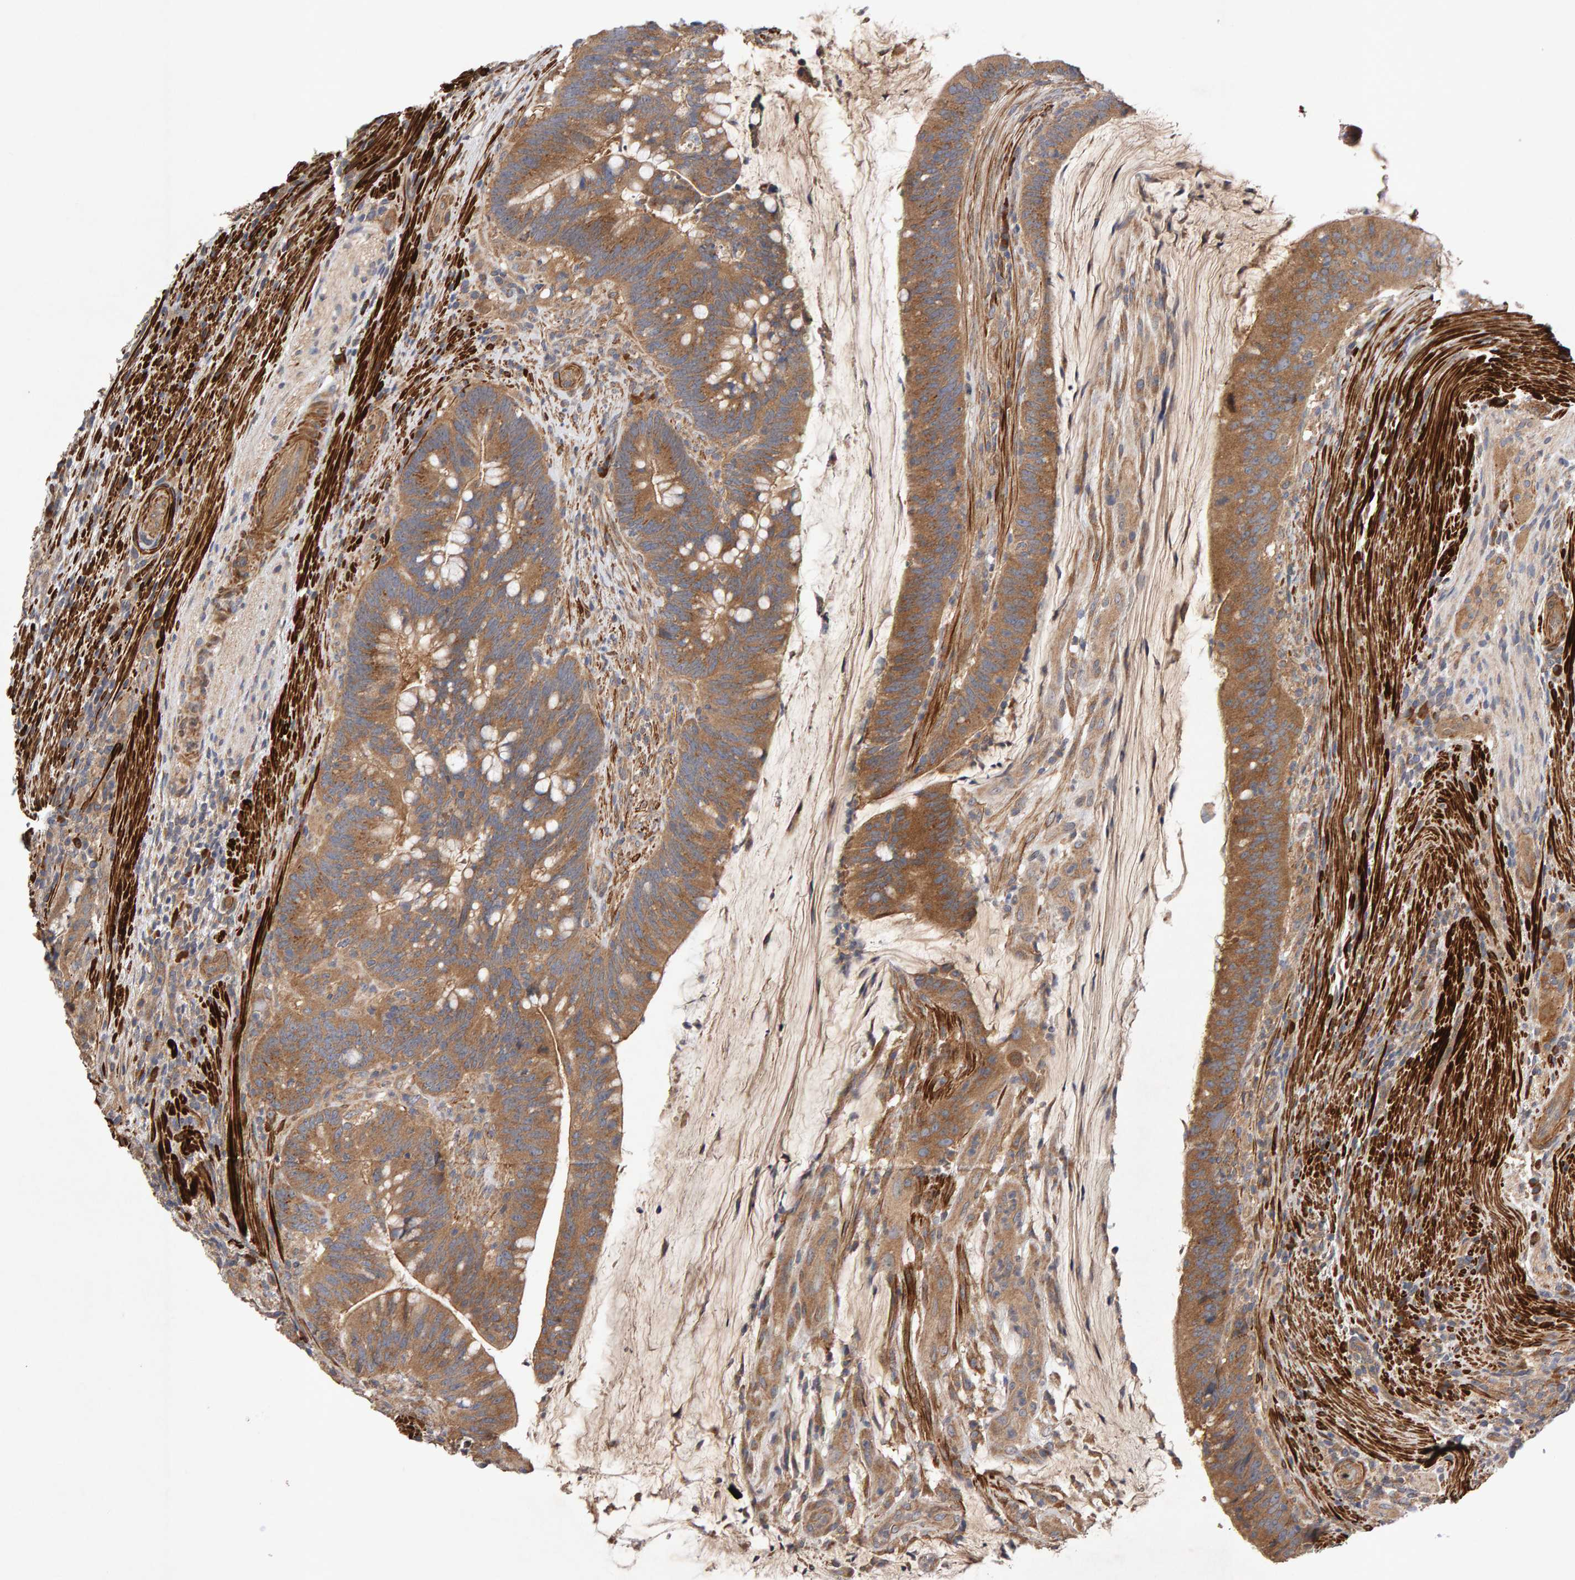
{"staining": {"intensity": "moderate", "quantity": ">75%", "location": "cytoplasmic/membranous"}, "tissue": "colorectal cancer", "cell_type": "Tumor cells", "image_type": "cancer", "snomed": [{"axis": "morphology", "description": "Adenocarcinoma, NOS"}, {"axis": "topography", "description": "Colon"}], "caption": "This is a histology image of IHC staining of colorectal cancer, which shows moderate positivity in the cytoplasmic/membranous of tumor cells.", "gene": "RNF19A", "patient": {"sex": "female", "age": 66}}